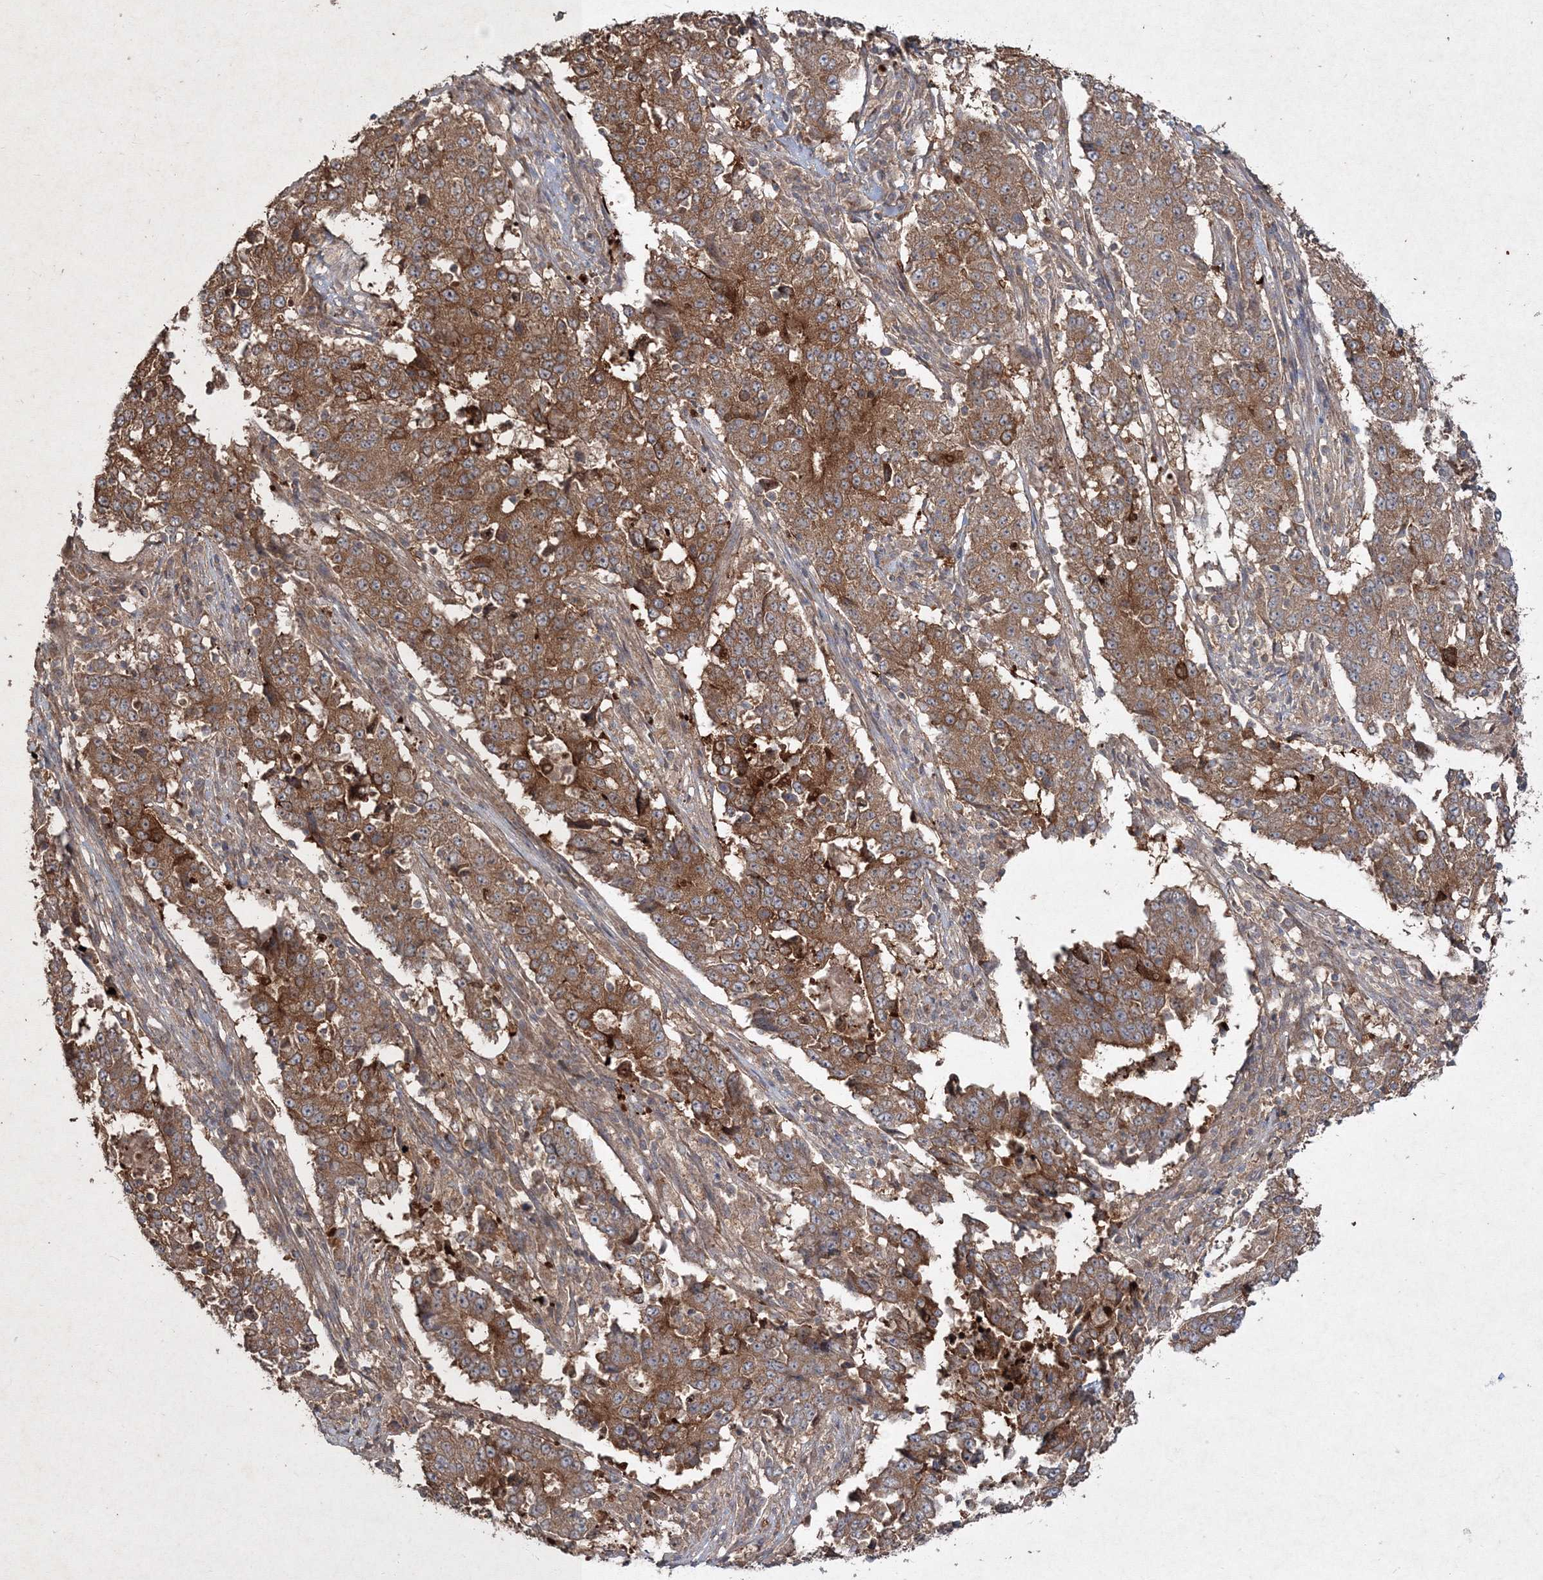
{"staining": {"intensity": "moderate", "quantity": ">75%", "location": "cytoplasmic/membranous"}, "tissue": "stomach cancer", "cell_type": "Tumor cells", "image_type": "cancer", "snomed": [{"axis": "morphology", "description": "Adenocarcinoma, NOS"}, {"axis": "topography", "description": "Stomach"}], "caption": "IHC (DAB) staining of human adenocarcinoma (stomach) reveals moderate cytoplasmic/membranous protein staining in about >75% of tumor cells. The staining was performed using DAB to visualize the protein expression in brown, while the nuclei were stained in blue with hematoxylin (Magnification: 20x).", "gene": "SPRY1", "patient": {"sex": "male", "age": 59}}